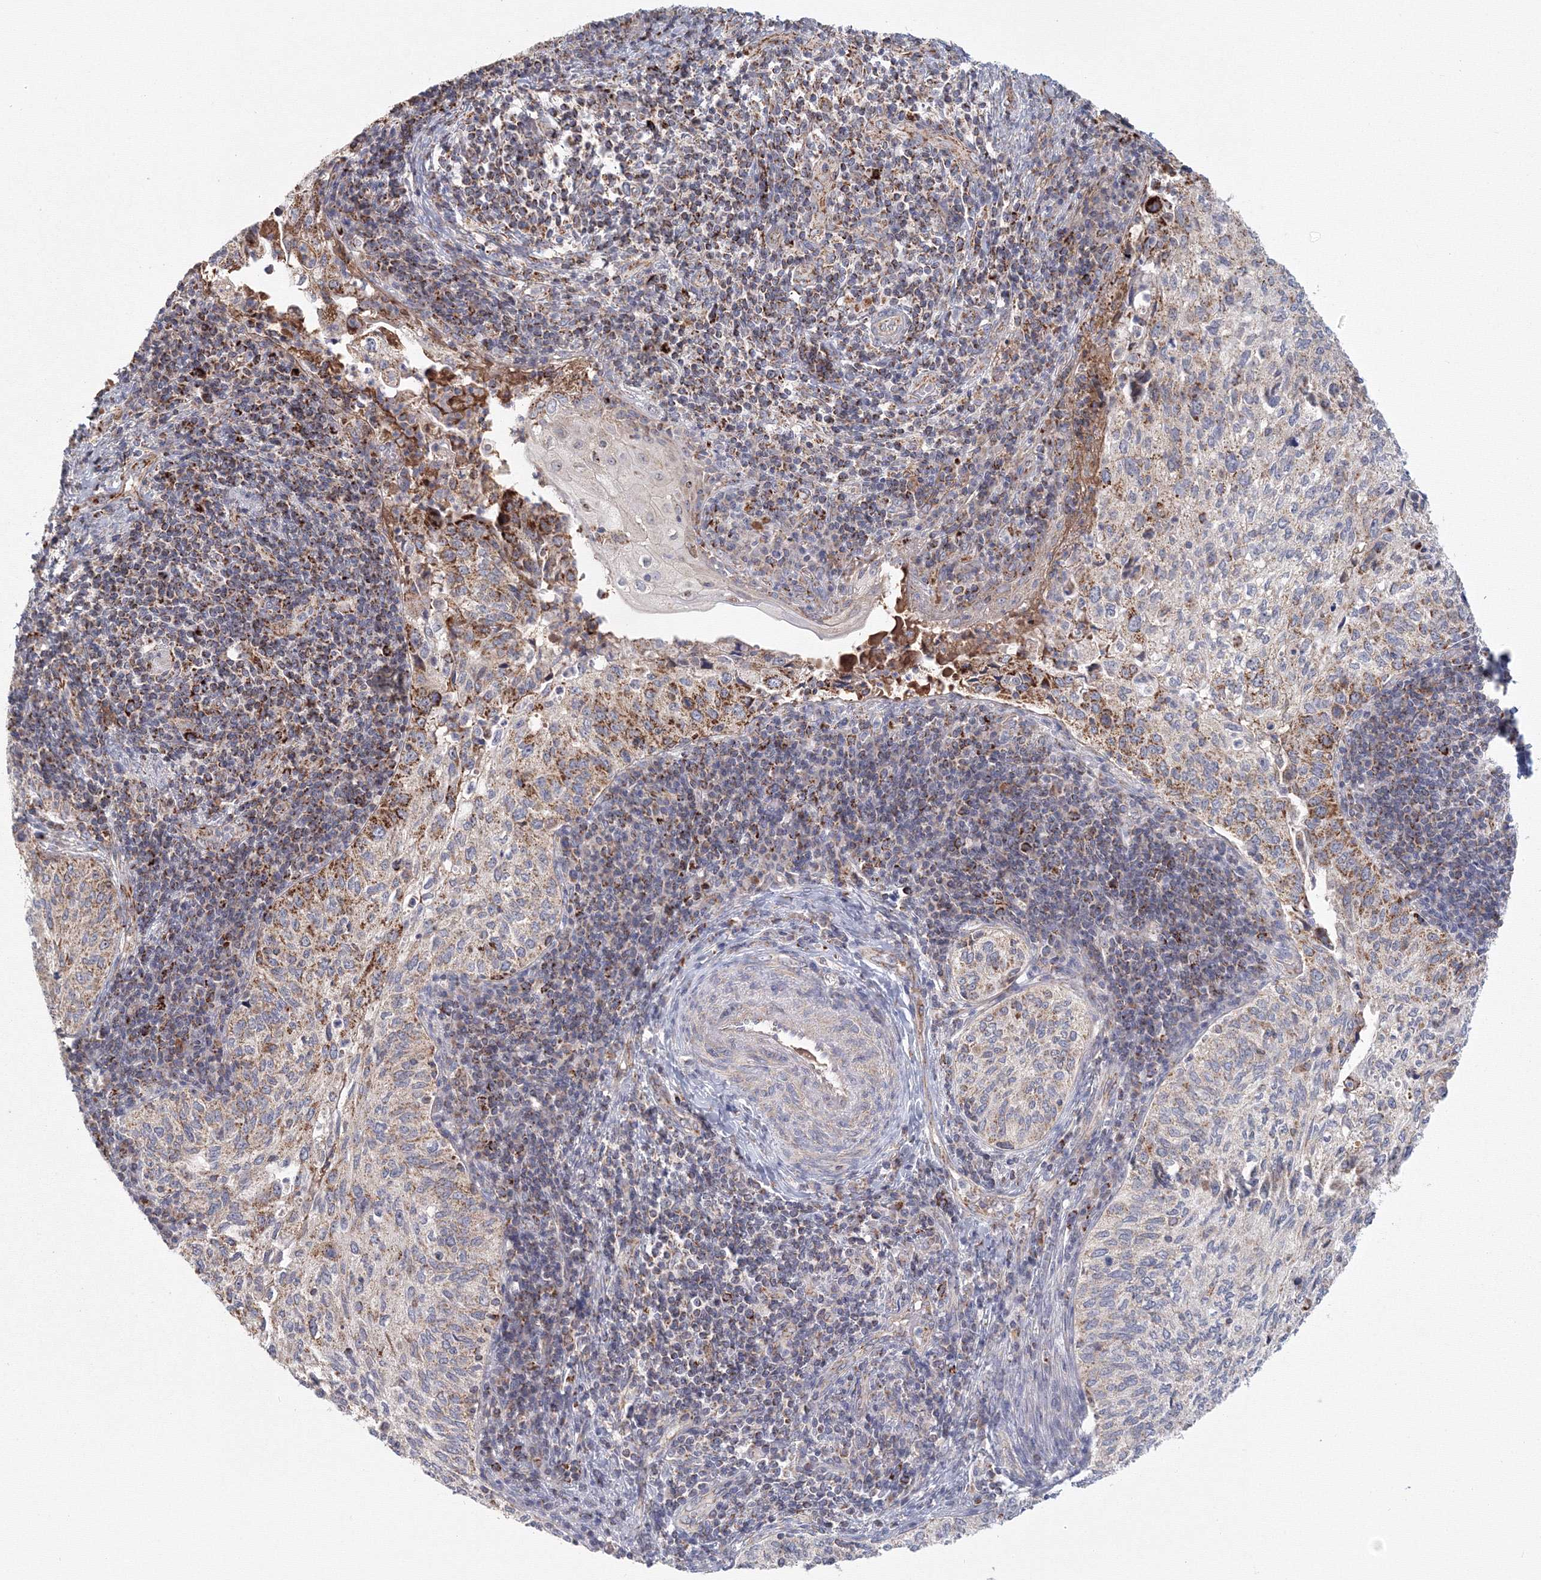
{"staining": {"intensity": "moderate", "quantity": "<25%", "location": "cytoplasmic/membranous"}, "tissue": "cervical cancer", "cell_type": "Tumor cells", "image_type": "cancer", "snomed": [{"axis": "morphology", "description": "Squamous cell carcinoma, NOS"}, {"axis": "topography", "description": "Cervix"}], "caption": "A high-resolution micrograph shows immunohistochemistry staining of cervical cancer (squamous cell carcinoma), which demonstrates moderate cytoplasmic/membranous staining in about <25% of tumor cells.", "gene": "GRPEL1", "patient": {"sex": "female", "age": 30}}